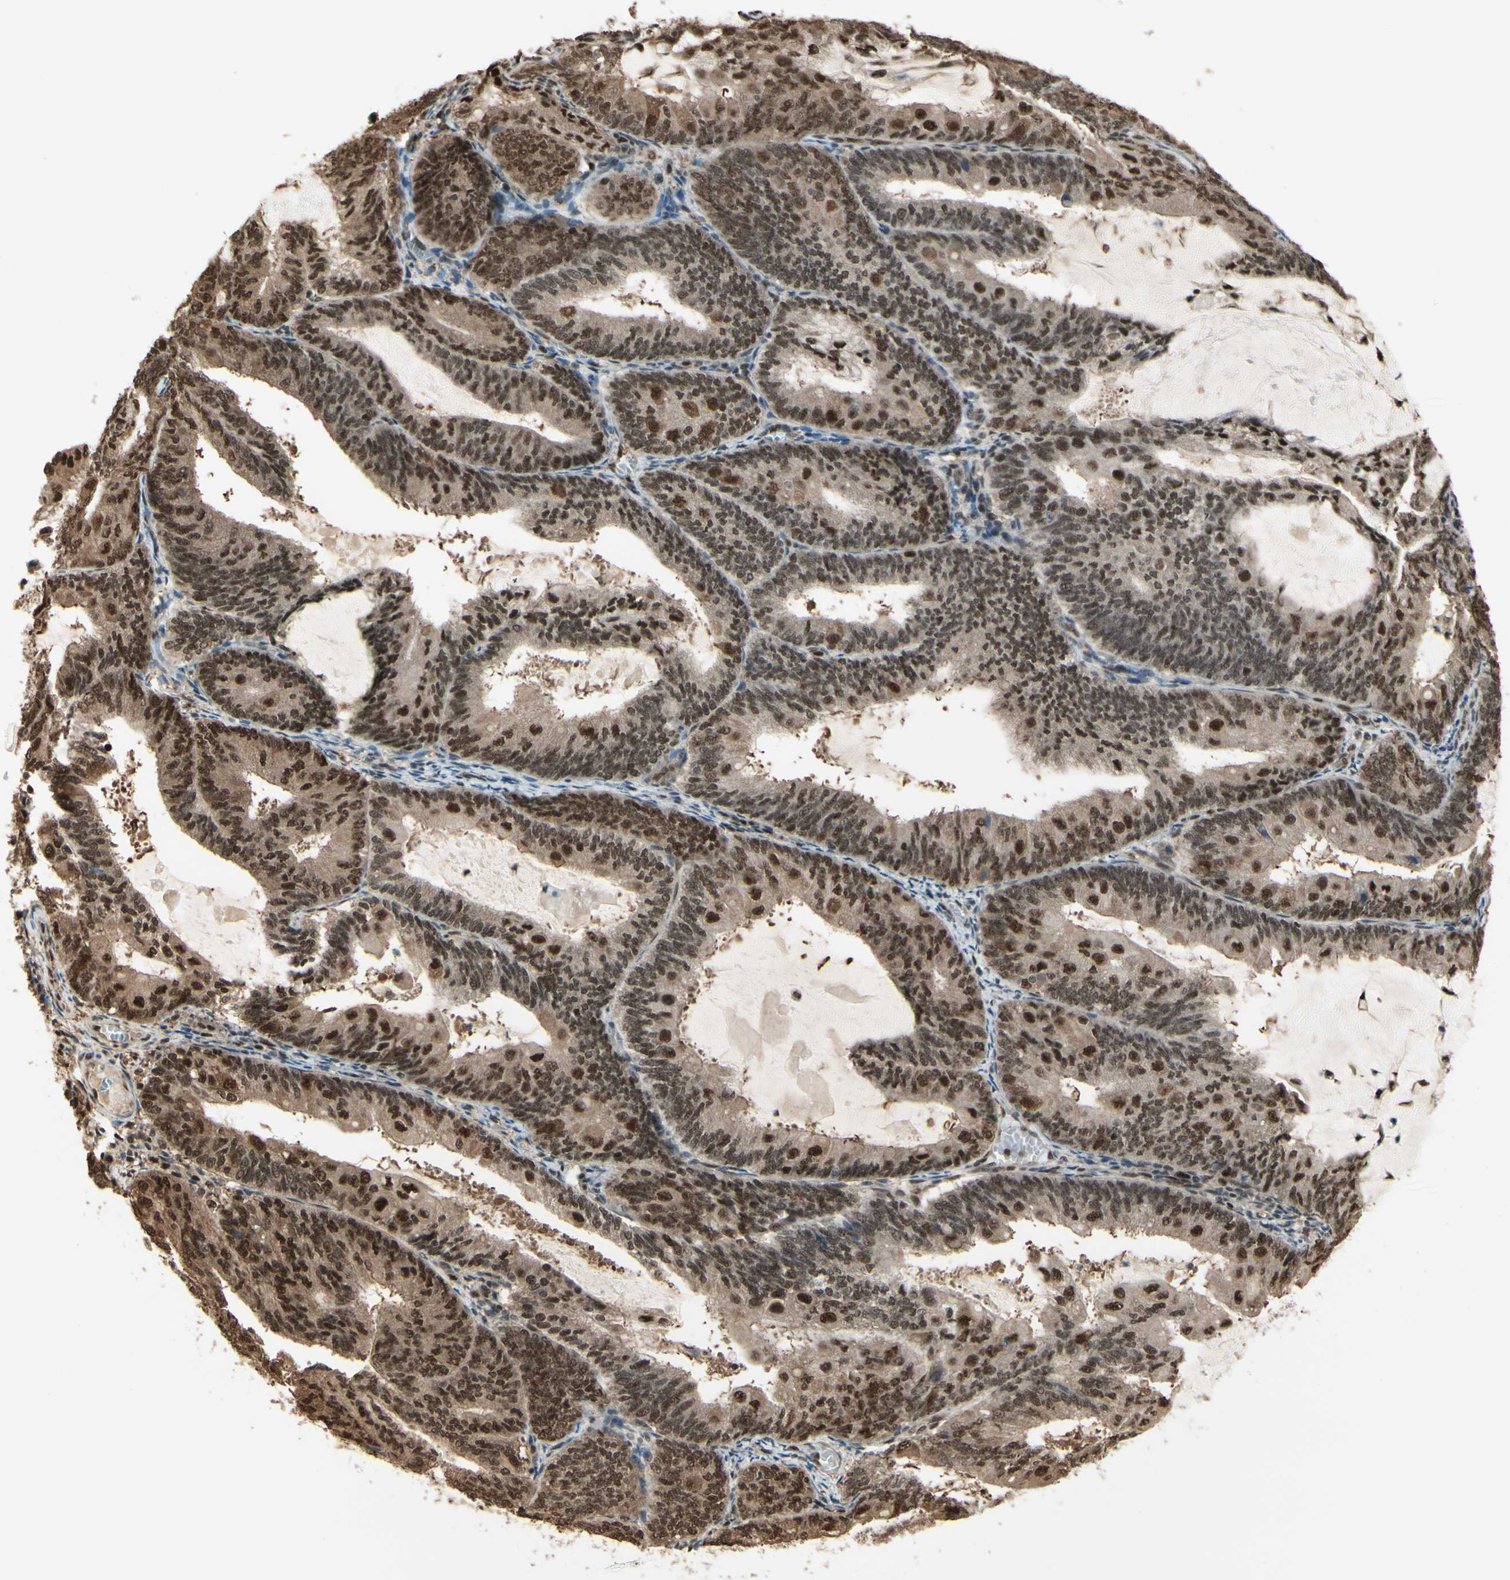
{"staining": {"intensity": "strong", "quantity": ">75%", "location": "cytoplasmic/membranous,nuclear"}, "tissue": "endometrial cancer", "cell_type": "Tumor cells", "image_type": "cancer", "snomed": [{"axis": "morphology", "description": "Adenocarcinoma, NOS"}, {"axis": "topography", "description": "Endometrium"}], "caption": "This histopathology image exhibits endometrial adenocarcinoma stained with immunohistochemistry (IHC) to label a protein in brown. The cytoplasmic/membranous and nuclear of tumor cells show strong positivity for the protein. Nuclei are counter-stained blue.", "gene": "HSF1", "patient": {"sex": "female", "age": 81}}